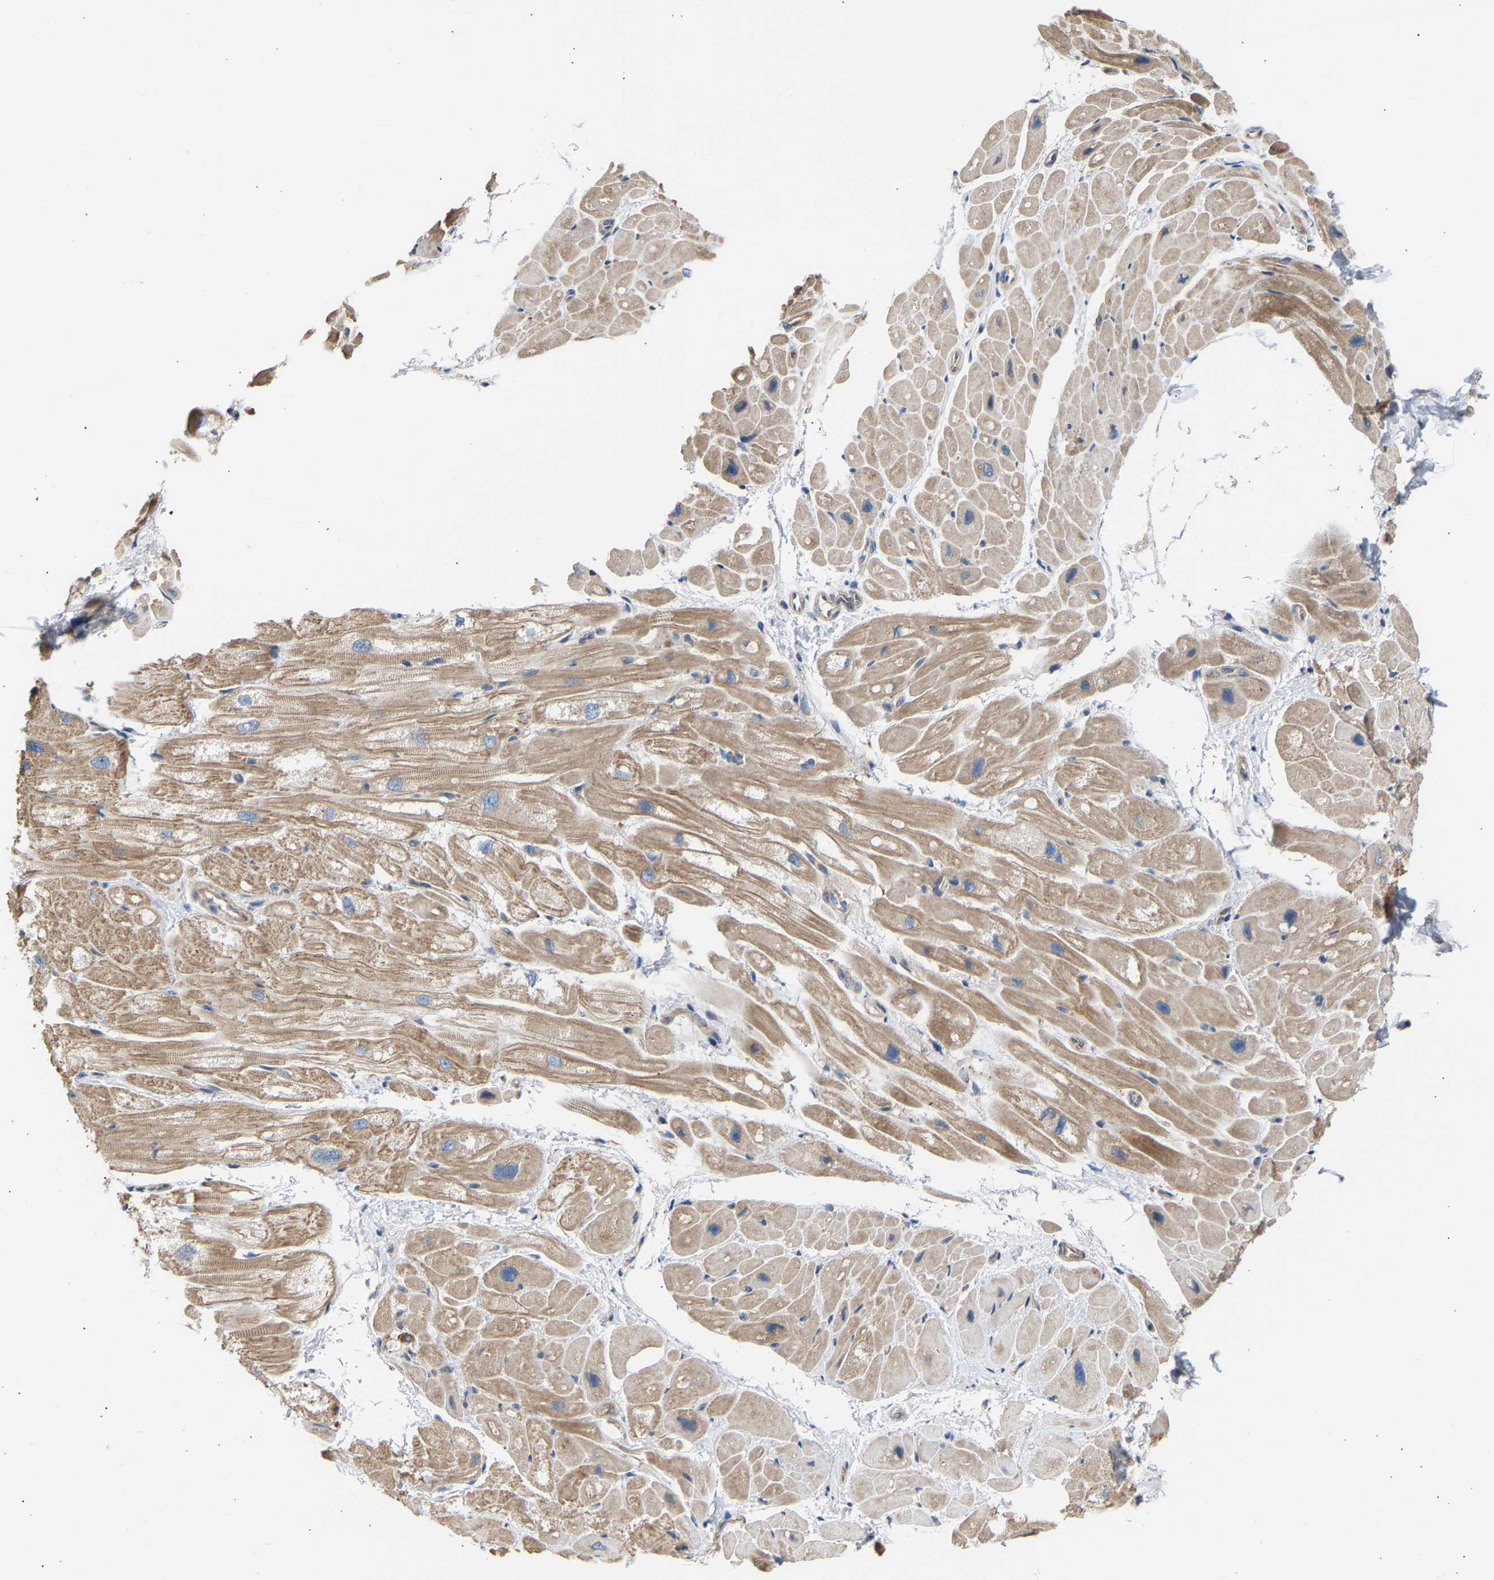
{"staining": {"intensity": "moderate", "quantity": ">75%", "location": "cytoplasmic/membranous"}, "tissue": "heart muscle", "cell_type": "Cardiomyocytes", "image_type": "normal", "snomed": [{"axis": "morphology", "description": "Normal tissue, NOS"}, {"axis": "topography", "description": "Heart"}], "caption": "Heart muscle stained with a brown dye demonstrates moderate cytoplasmic/membranous positive positivity in approximately >75% of cardiomyocytes.", "gene": "GCN1", "patient": {"sex": "male", "age": 49}}